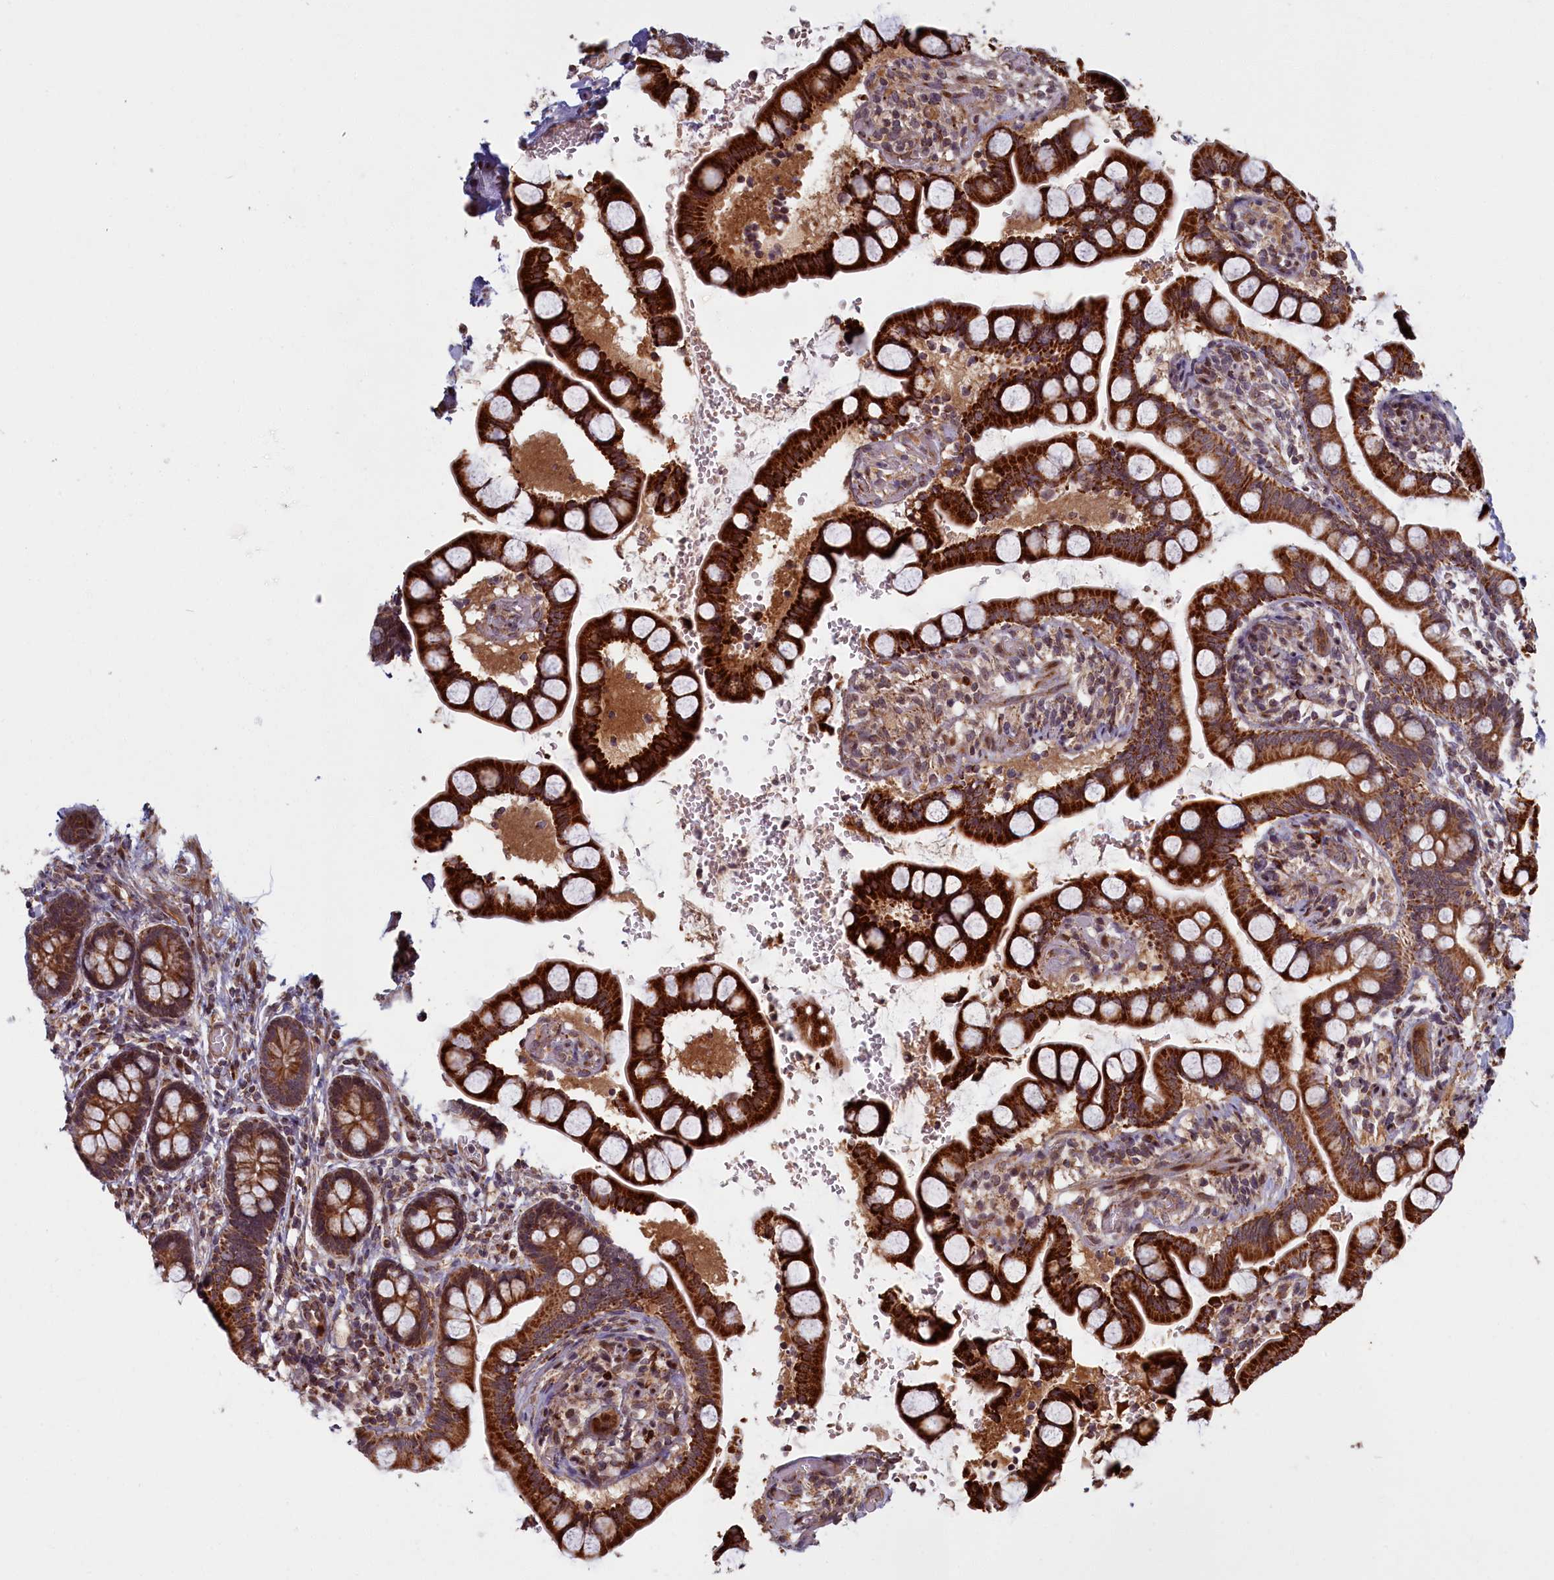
{"staining": {"intensity": "strong", "quantity": ">75%", "location": "cytoplasmic/membranous"}, "tissue": "small intestine", "cell_type": "Glandular cells", "image_type": "normal", "snomed": [{"axis": "morphology", "description": "Normal tissue, NOS"}, {"axis": "topography", "description": "Small intestine"}], "caption": "There is high levels of strong cytoplasmic/membranous expression in glandular cells of unremarkable small intestine, as demonstrated by immunohistochemical staining (brown color).", "gene": "PLA2G10", "patient": {"sex": "male", "age": 52}}